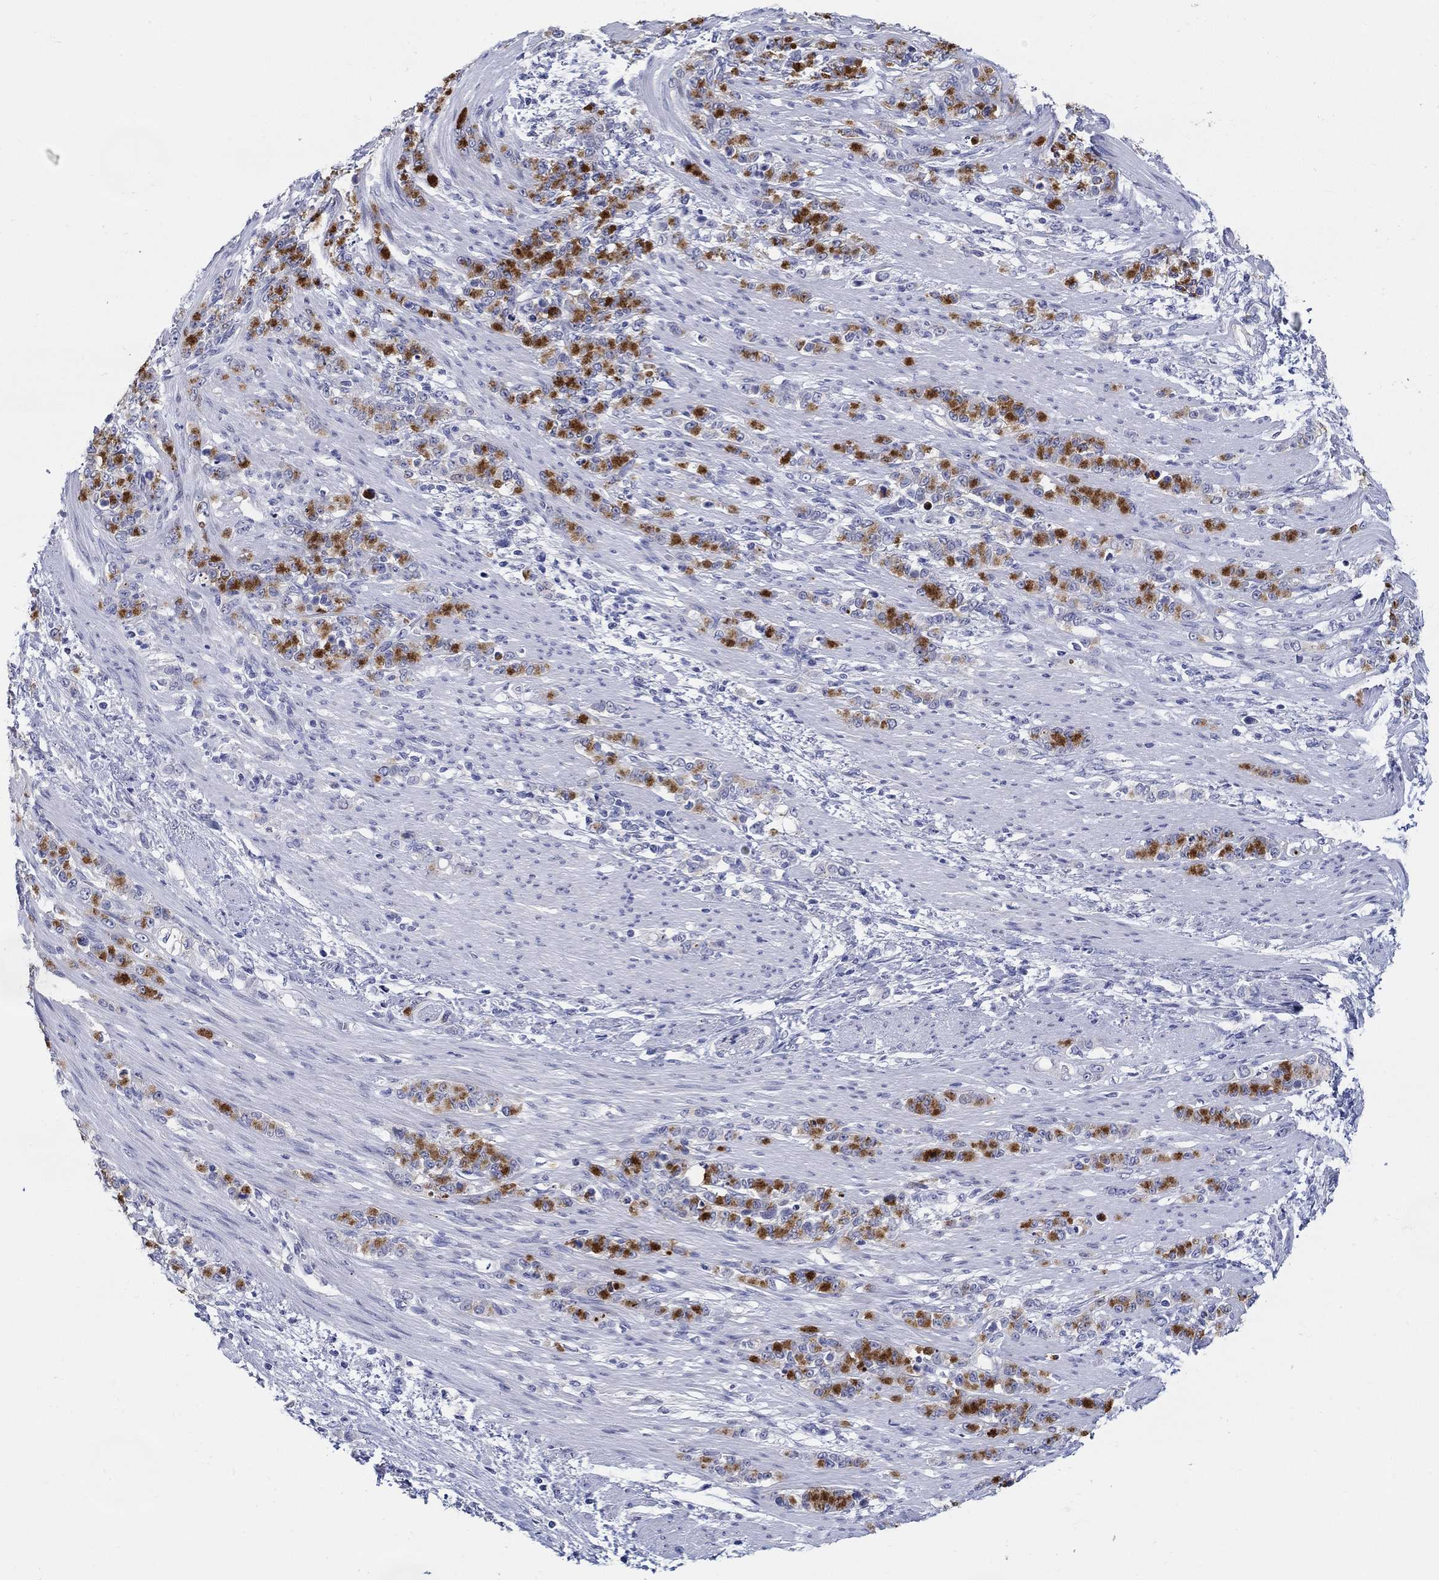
{"staining": {"intensity": "strong", "quantity": "25%-75%", "location": "cytoplasmic/membranous"}, "tissue": "stomach cancer", "cell_type": "Tumor cells", "image_type": "cancer", "snomed": [{"axis": "morphology", "description": "Normal tissue, NOS"}, {"axis": "morphology", "description": "Adenocarcinoma, NOS"}, {"axis": "topography", "description": "Stomach"}], "caption": "Stomach adenocarcinoma was stained to show a protein in brown. There is high levels of strong cytoplasmic/membranous positivity in about 25%-75% of tumor cells.", "gene": "CRYGS", "patient": {"sex": "female", "age": 79}}